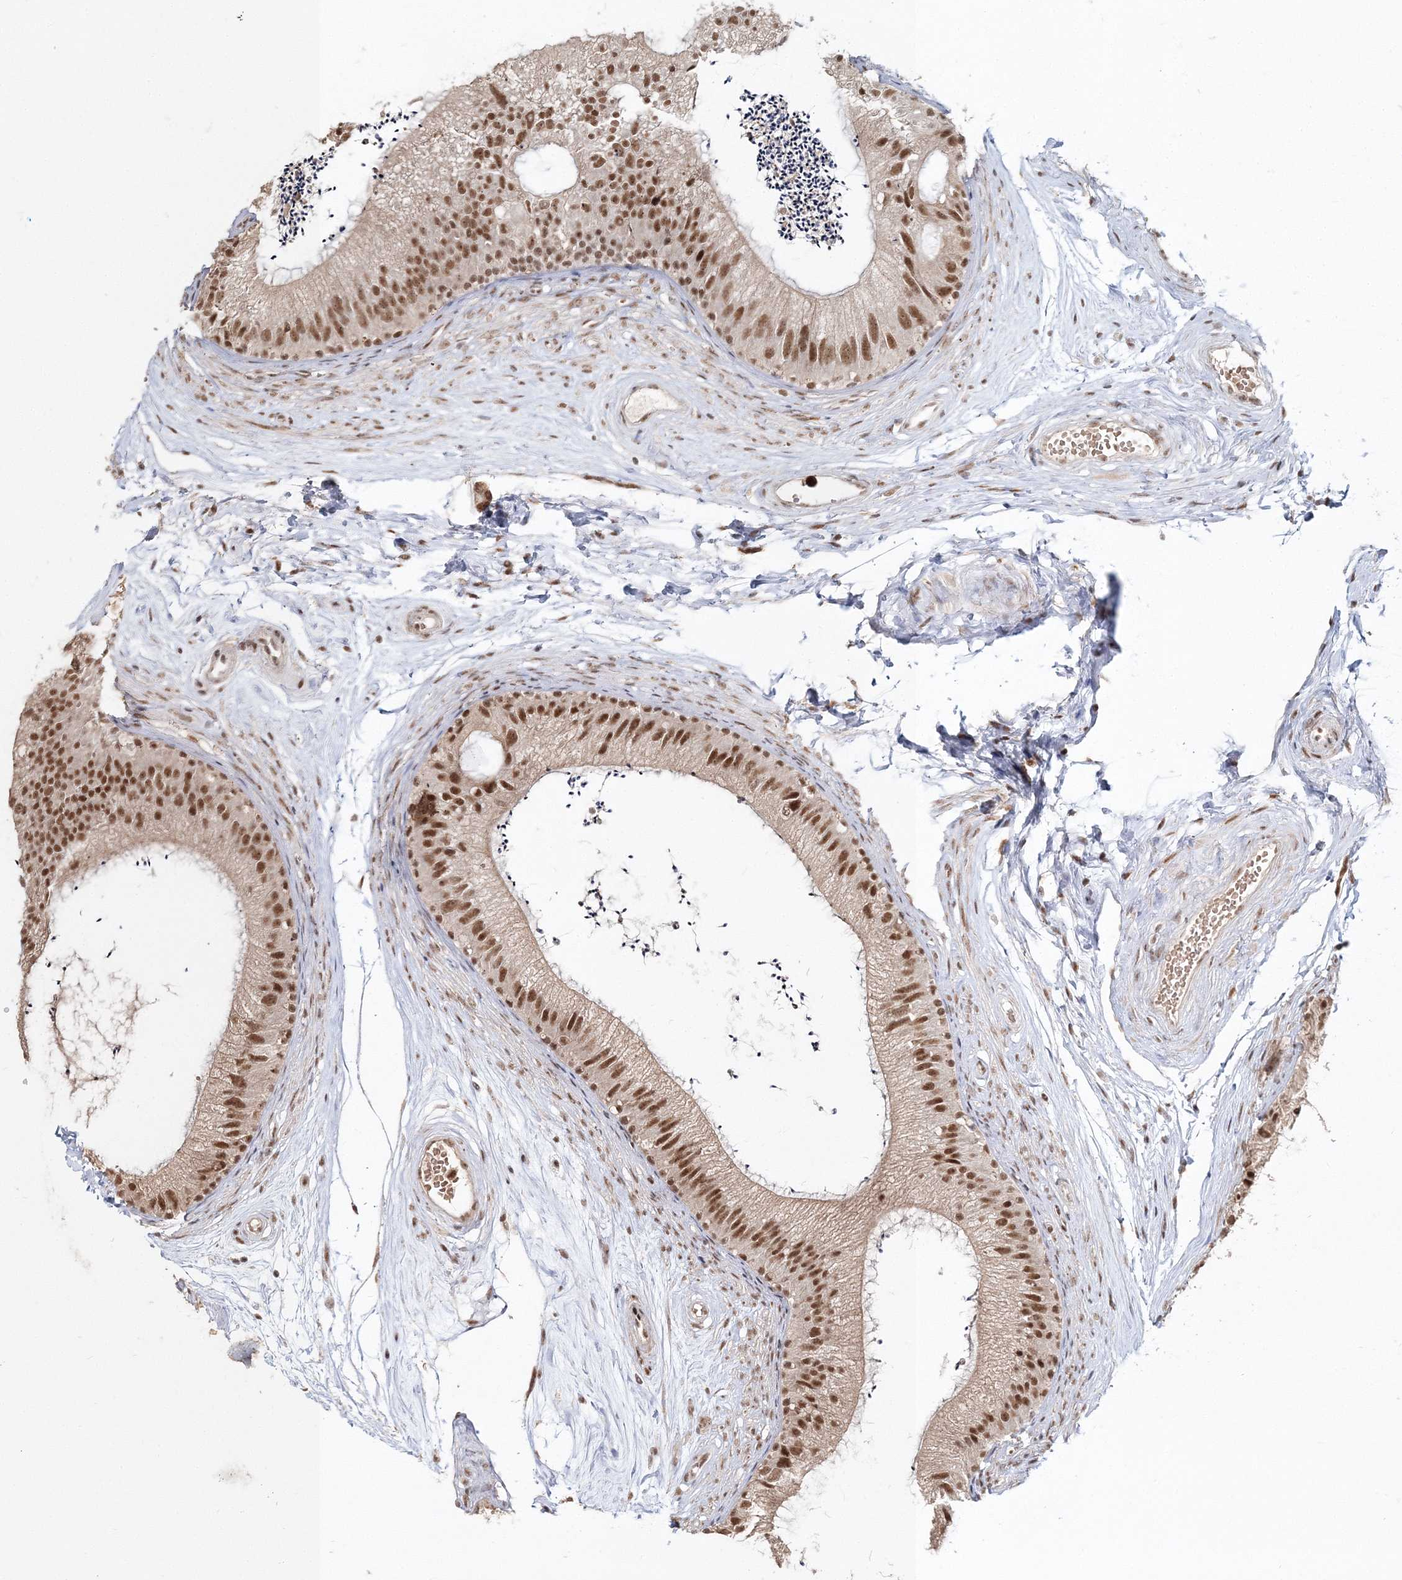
{"staining": {"intensity": "moderate", "quantity": ">75%", "location": "cytoplasmic/membranous,nuclear"}, "tissue": "epididymis", "cell_type": "Glandular cells", "image_type": "normal", "snomed": [{"axis": "morphology", "description": "Normal tissue, NOS"}, {"axis": "topography", "description": "Epididymis"}], "caption": "DAB immunohistochemical staining of unremarkable human epididymis demonstrates moderate cytoplasmic/membranous,nuclear protein positivity in about >75% of glandular cells.", "gene": "ENSG00000290315", "patient": {"sex": "male", "age": 56}}